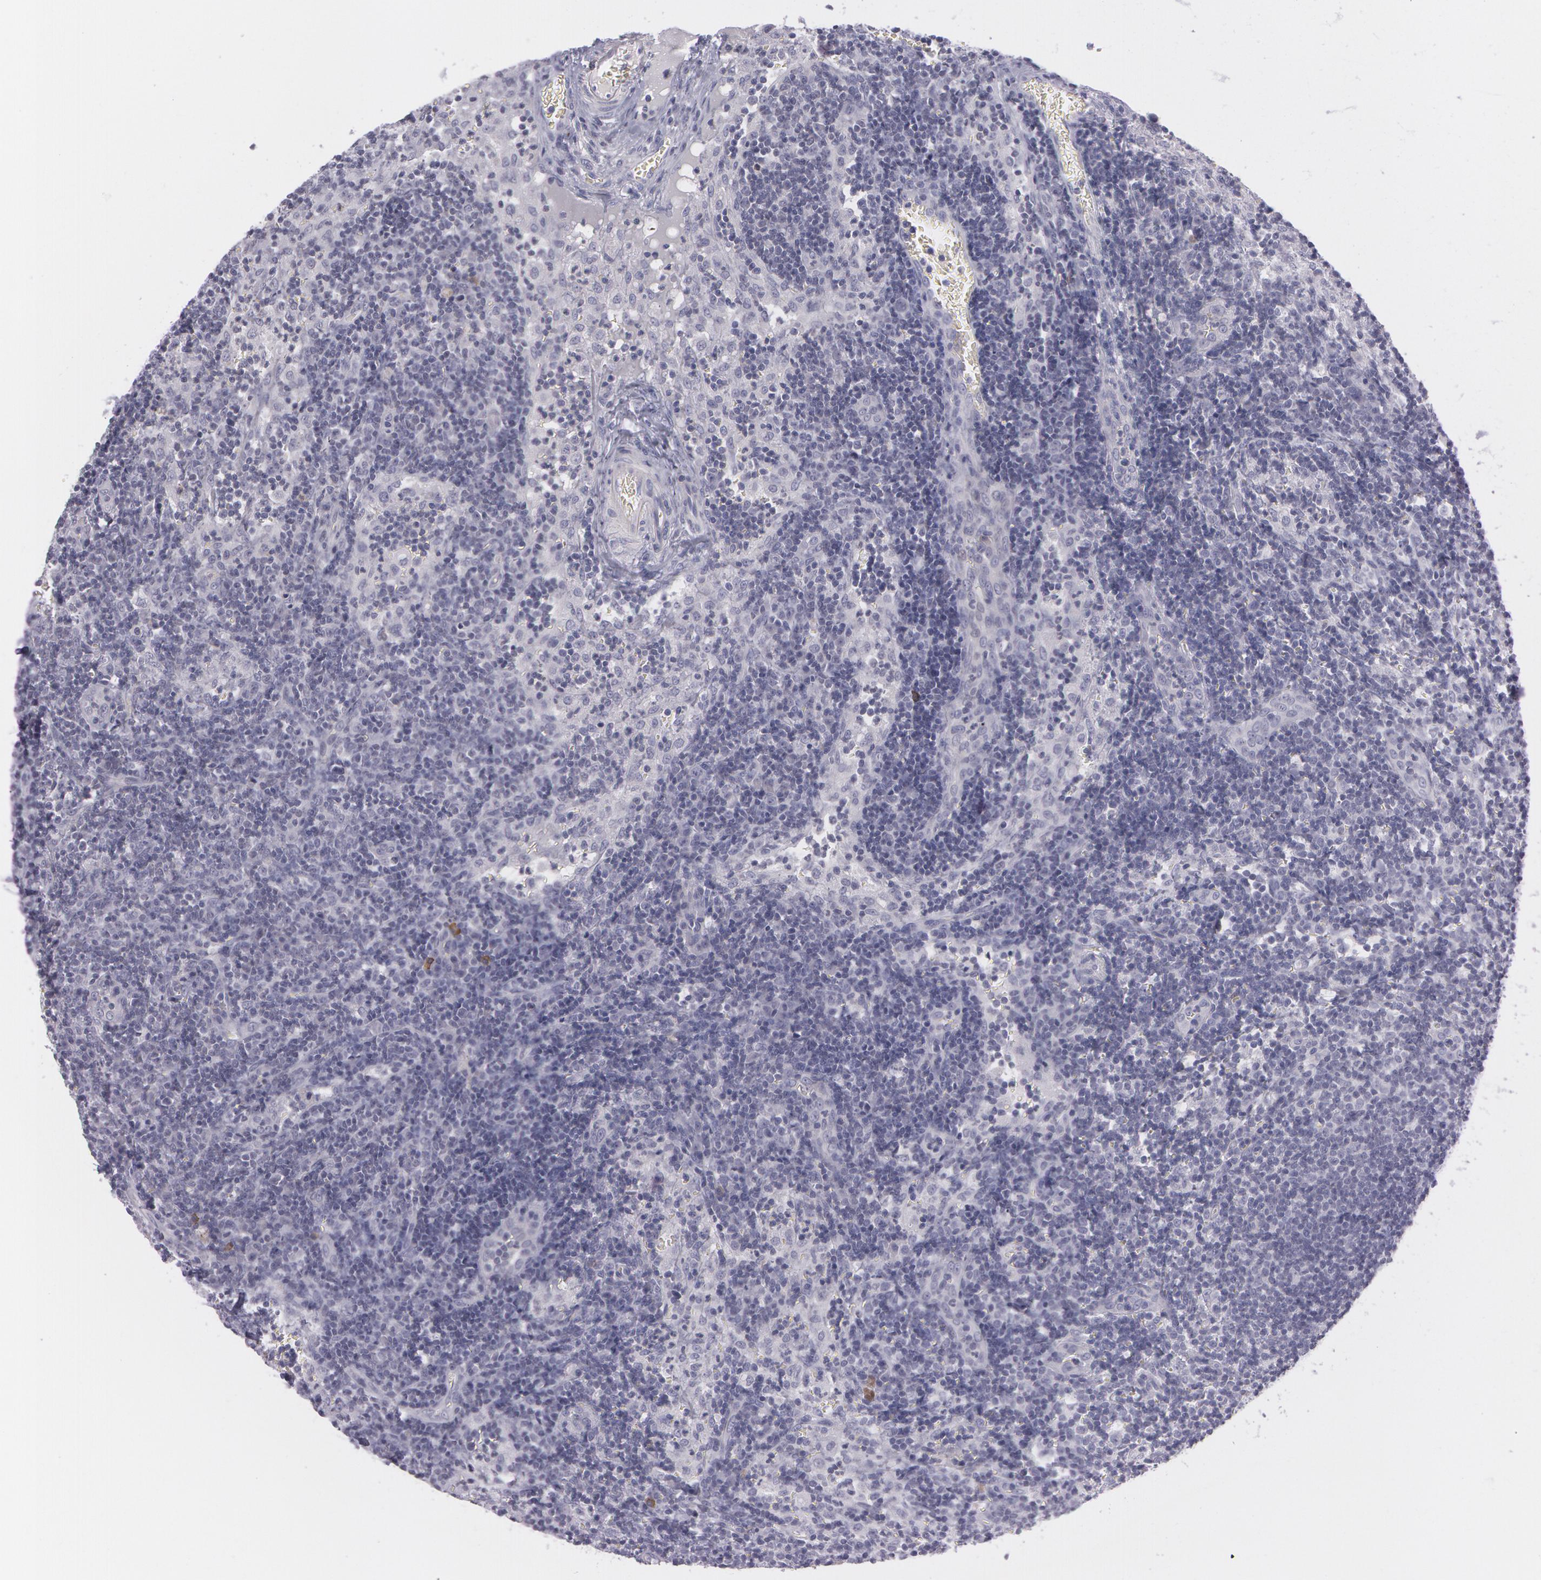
{"staining": {"intensity": "negative", "quantity": "none", "location": "none"}, "tissue": "lymph node", "cell_type": "Germinal center cells", "image_type": "normal", "snomed": [{"axis": "morphology", "description": "Normal tissue, NOS"}, {"axis": "morphology", "description": "Inflammation, NOS"}, {"axis": "topography", "description": "Lymph node"}, {"axis": "topography", "description": "Salivary gland"}], "caption": "The histopathology image exhibits no staining of germinal center cells in benign lymph node.", "gene": "IL1RN", "patient": {"sex": "male", "age": 3}}